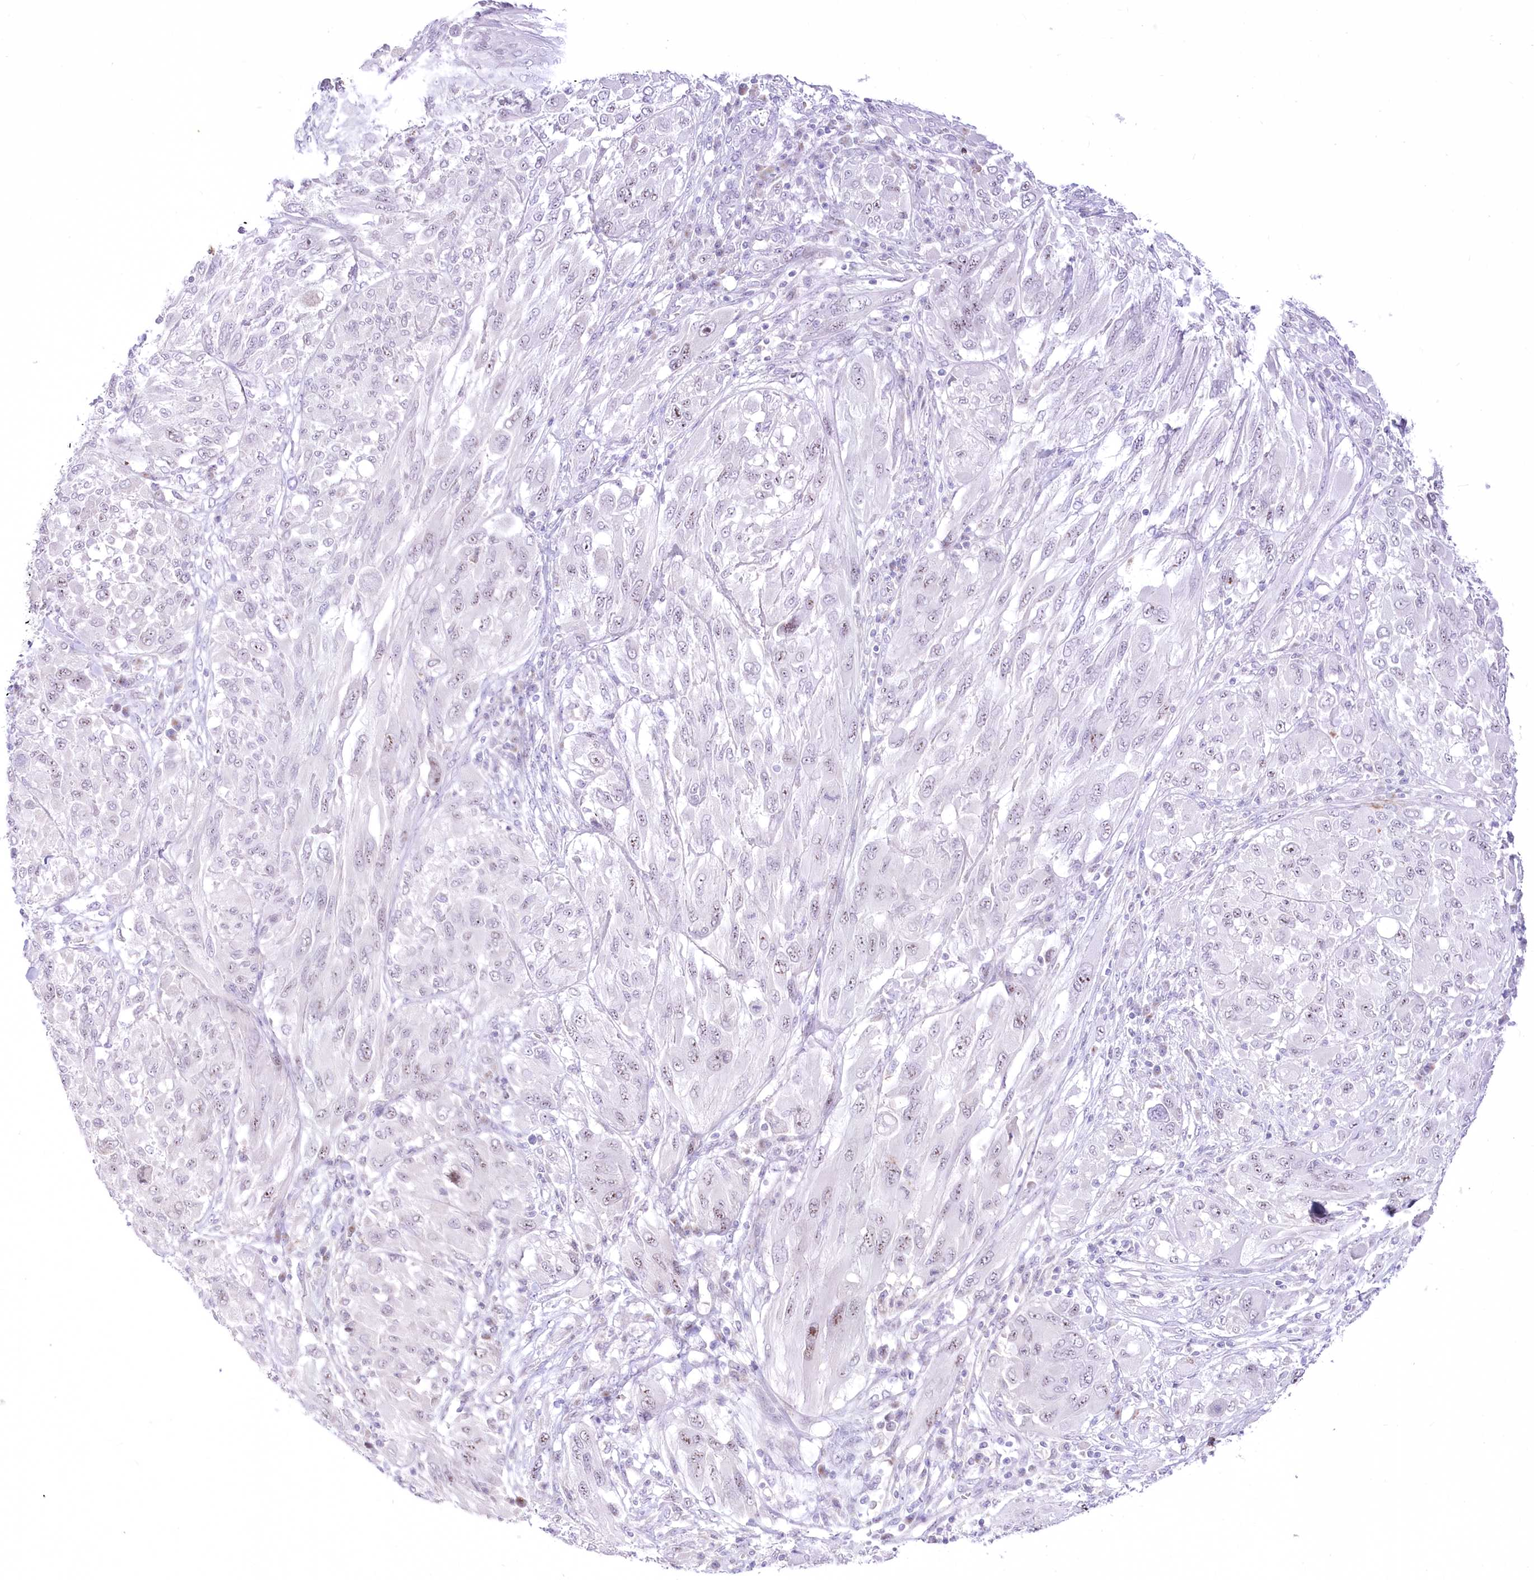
{"staining": {"intensity": "negative", "quantity": "none", "location": "none"}, "tissue": "melanoma", "cell_type": "Tumor cells", "image_type": "cancer", "snomed": [{"axis": "morphology", "description": "Malignant melanoma, NOS"}, {"axis": "topography", "description": "Skin"}], "caption": "A histopathology image of human malignant melanoma is negative for staining in tumor cells. The staining was performed using DAB to visualize the protein expression in brown, while the nuclei were stained in blue with hematoxylin (Magnification: 20x).", "gene": "BEND7", "patient": {"sex": "female", "age": 91}}